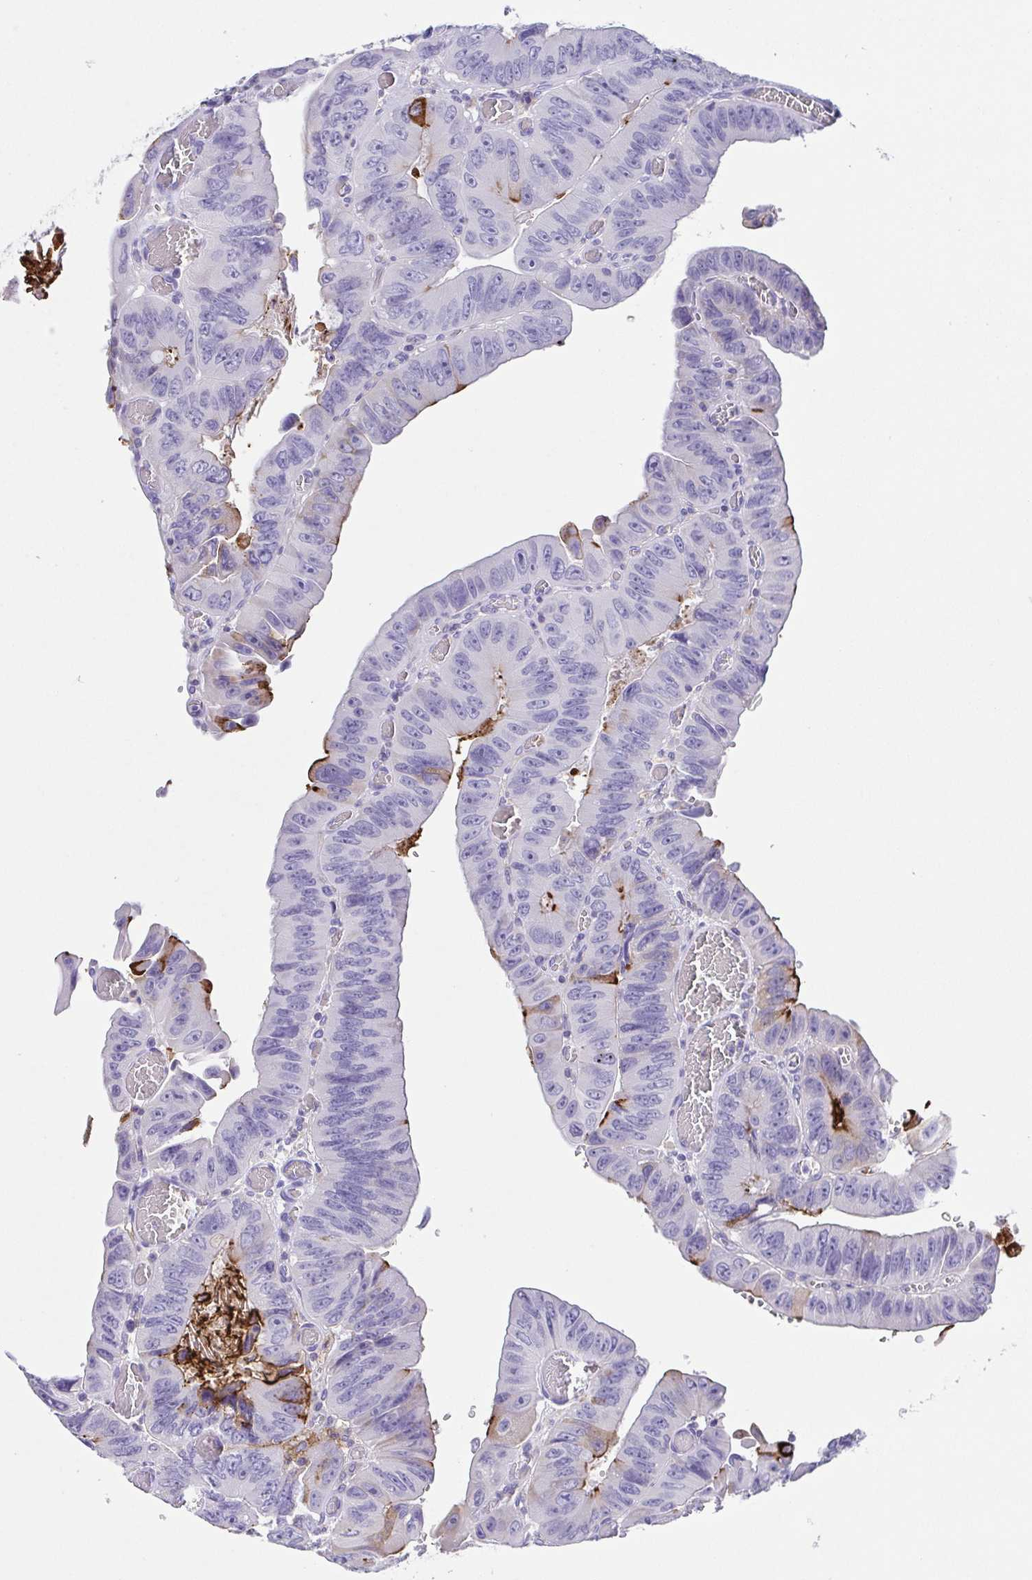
{"staining": {"intensity": "strong", "quantity": "<25%", "location": "cytoplasmic/membranous"}, "tissue": "colorectal cancer", "cell_type": "Tumor cells", "image_type": "cancer", "snomed": [{"axis": "morphology", "description": "Adenocarcinoma, NOS"}, {"axis": "topography", "description": "Colon"}], "caption": "Colorectal adenocarcinoma was stained to show a protein in brown. There is medium levels of strong cytoplasmic/membranous staining in approximately <25% of tumor cells. Nuclei are stained in blue.", "gene": "ARPP21", "patient": {"sex": "female", "age": 84}}